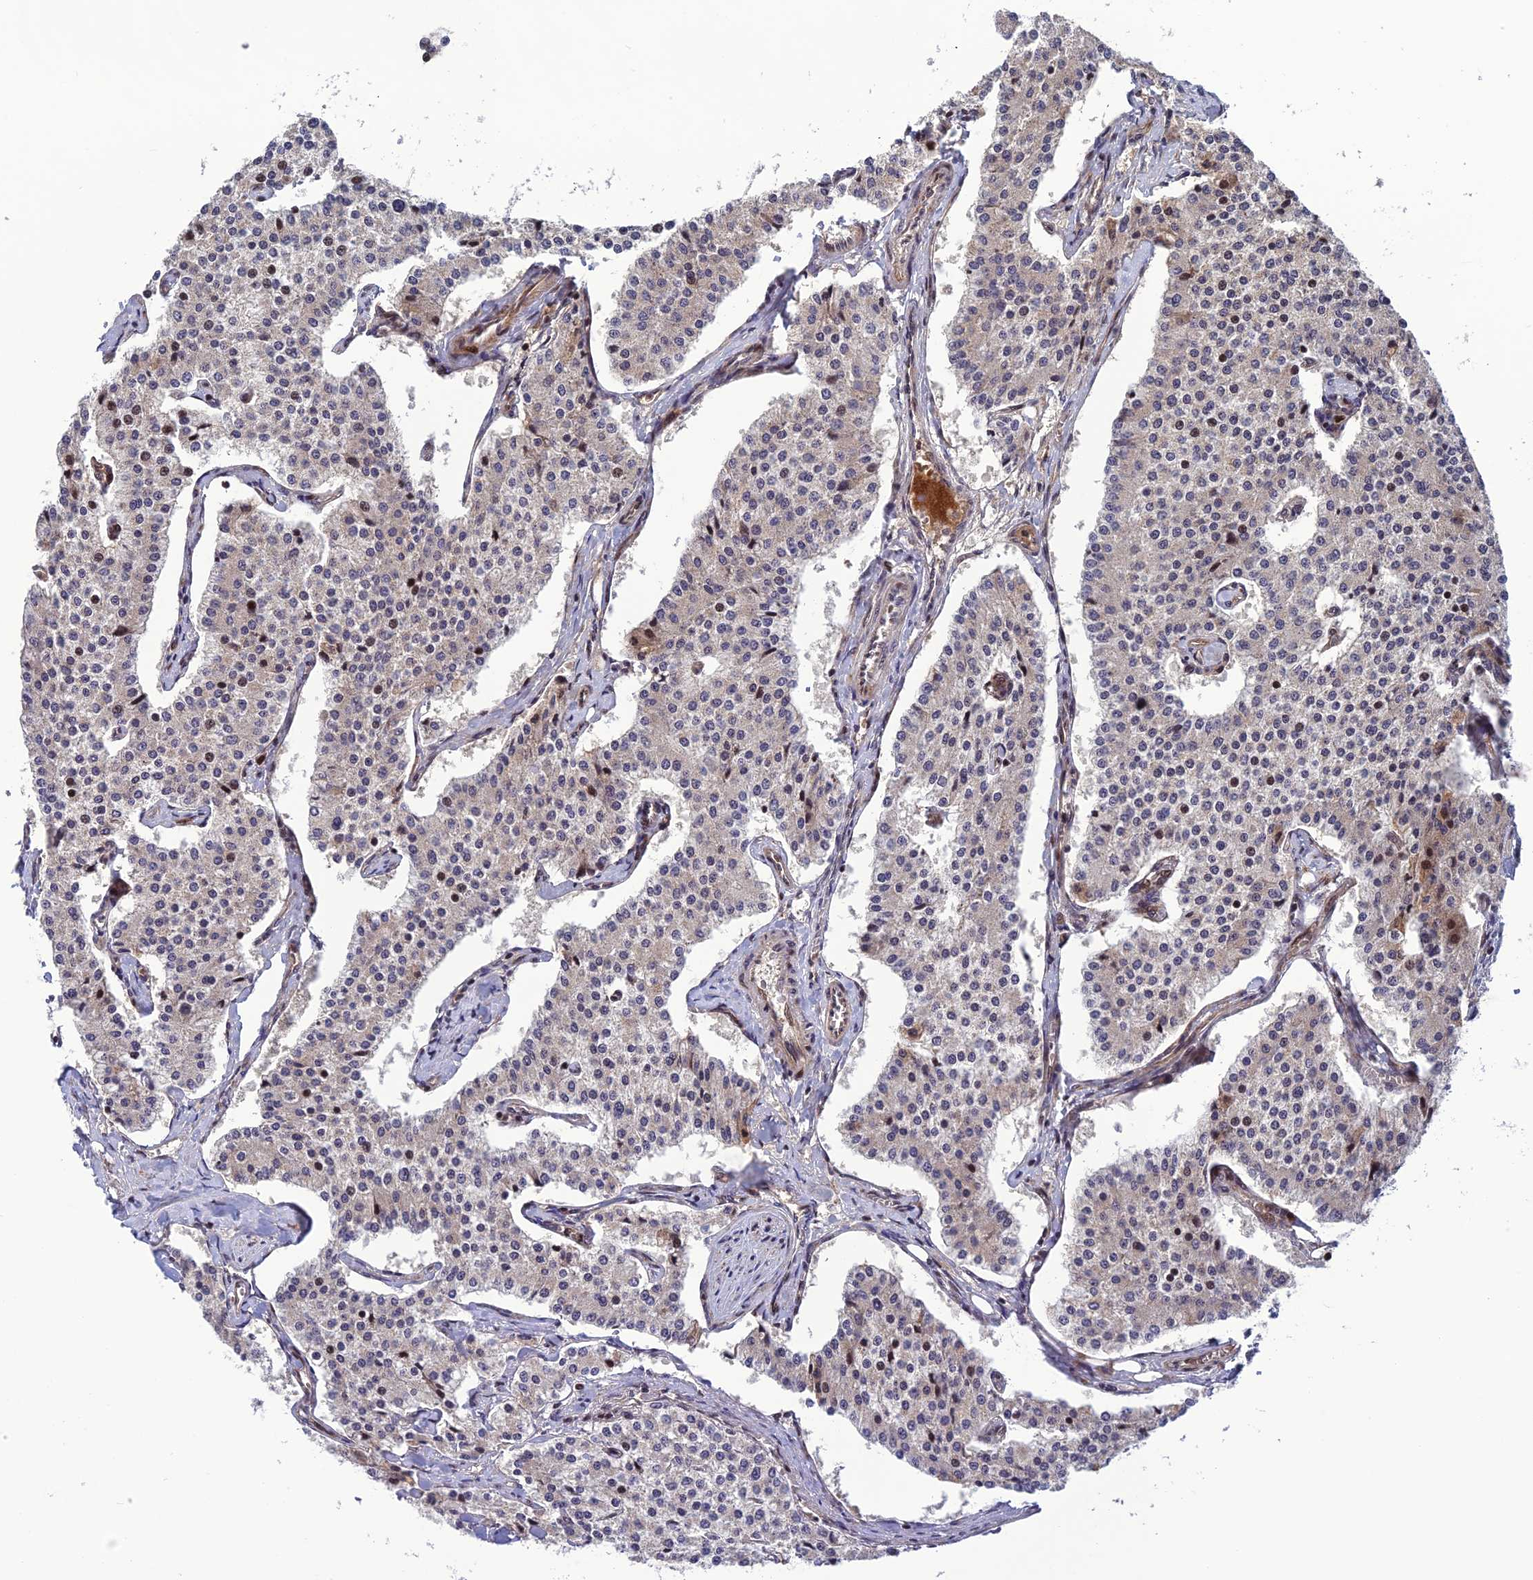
{"staining": {"intensity": "negative", "quantity": "none", "location": "none"}, "tissue": "carcinoid", "cell_type": "Tumor cells", "image_type": "cancer", "snomed": [{"axis": "morphology", "description": "Carcinoid, malignant, NOS"}, {"axis": "topography", "description": "Colon"}], "caption": "This micrograph is of malignant carcinoid stained with IHC to label a protein in brown with the nuclei are counter-stained blue. There is no positivity in tumor cells.", "gene": "SMIM7", "patient": {"sex": "female", "age": 52}}